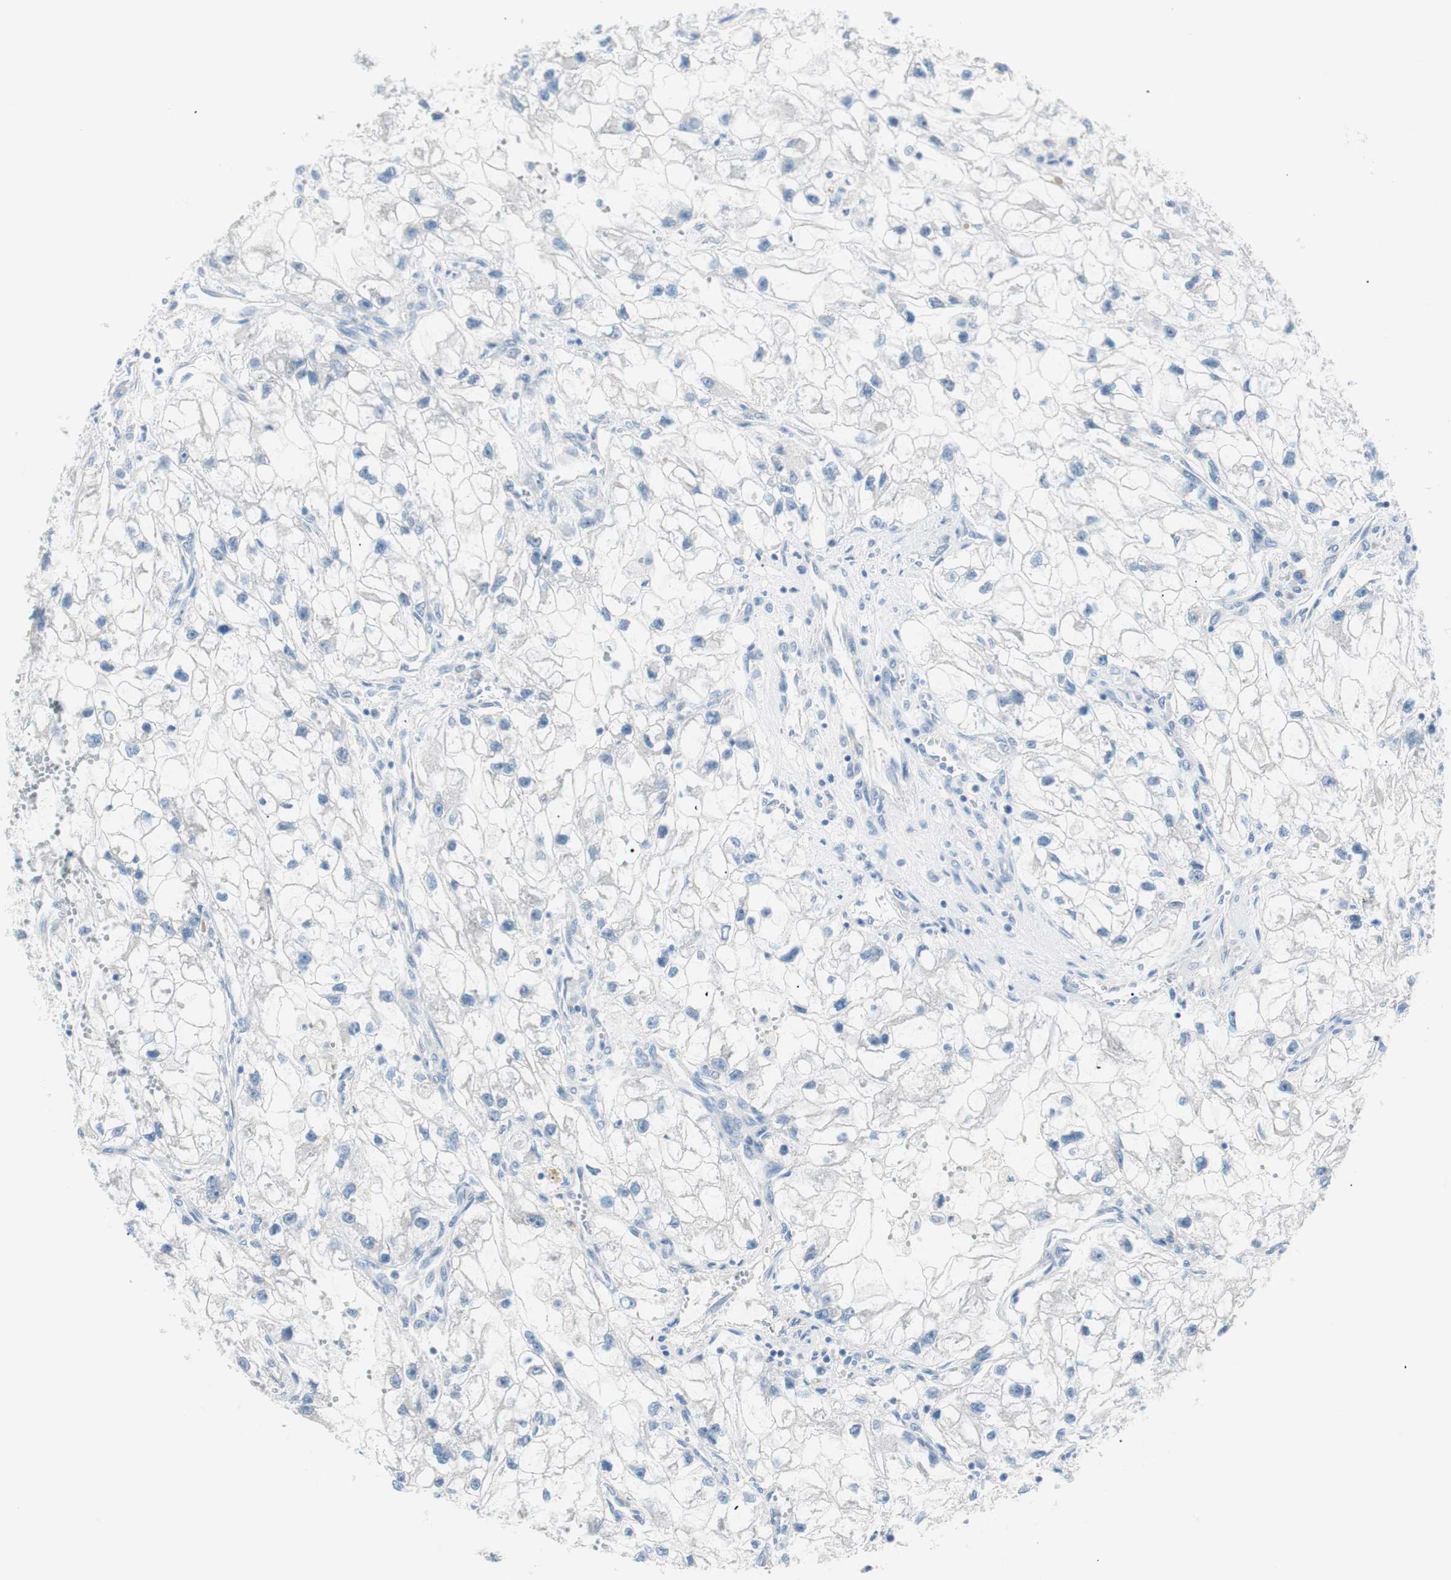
{"staining": {"intensity": "negative", "quantity": "none", "location": "none"}, "tissue": "renal cancer", "cell_type": "Tumor cells", "image_type": "cancer", "snomed": [{"axis": "morphology", "description": "Adenocarcinoma, NOS"}, {"axis": "topography", "description": "Kidney"}], "caption": "The IHC histopathology image has no significant positivity in tumor cells of renal cancer (adenocarcinoma) tissue.", "gene": "VIL1", "patient": {"sex": "female", "age": 70}}